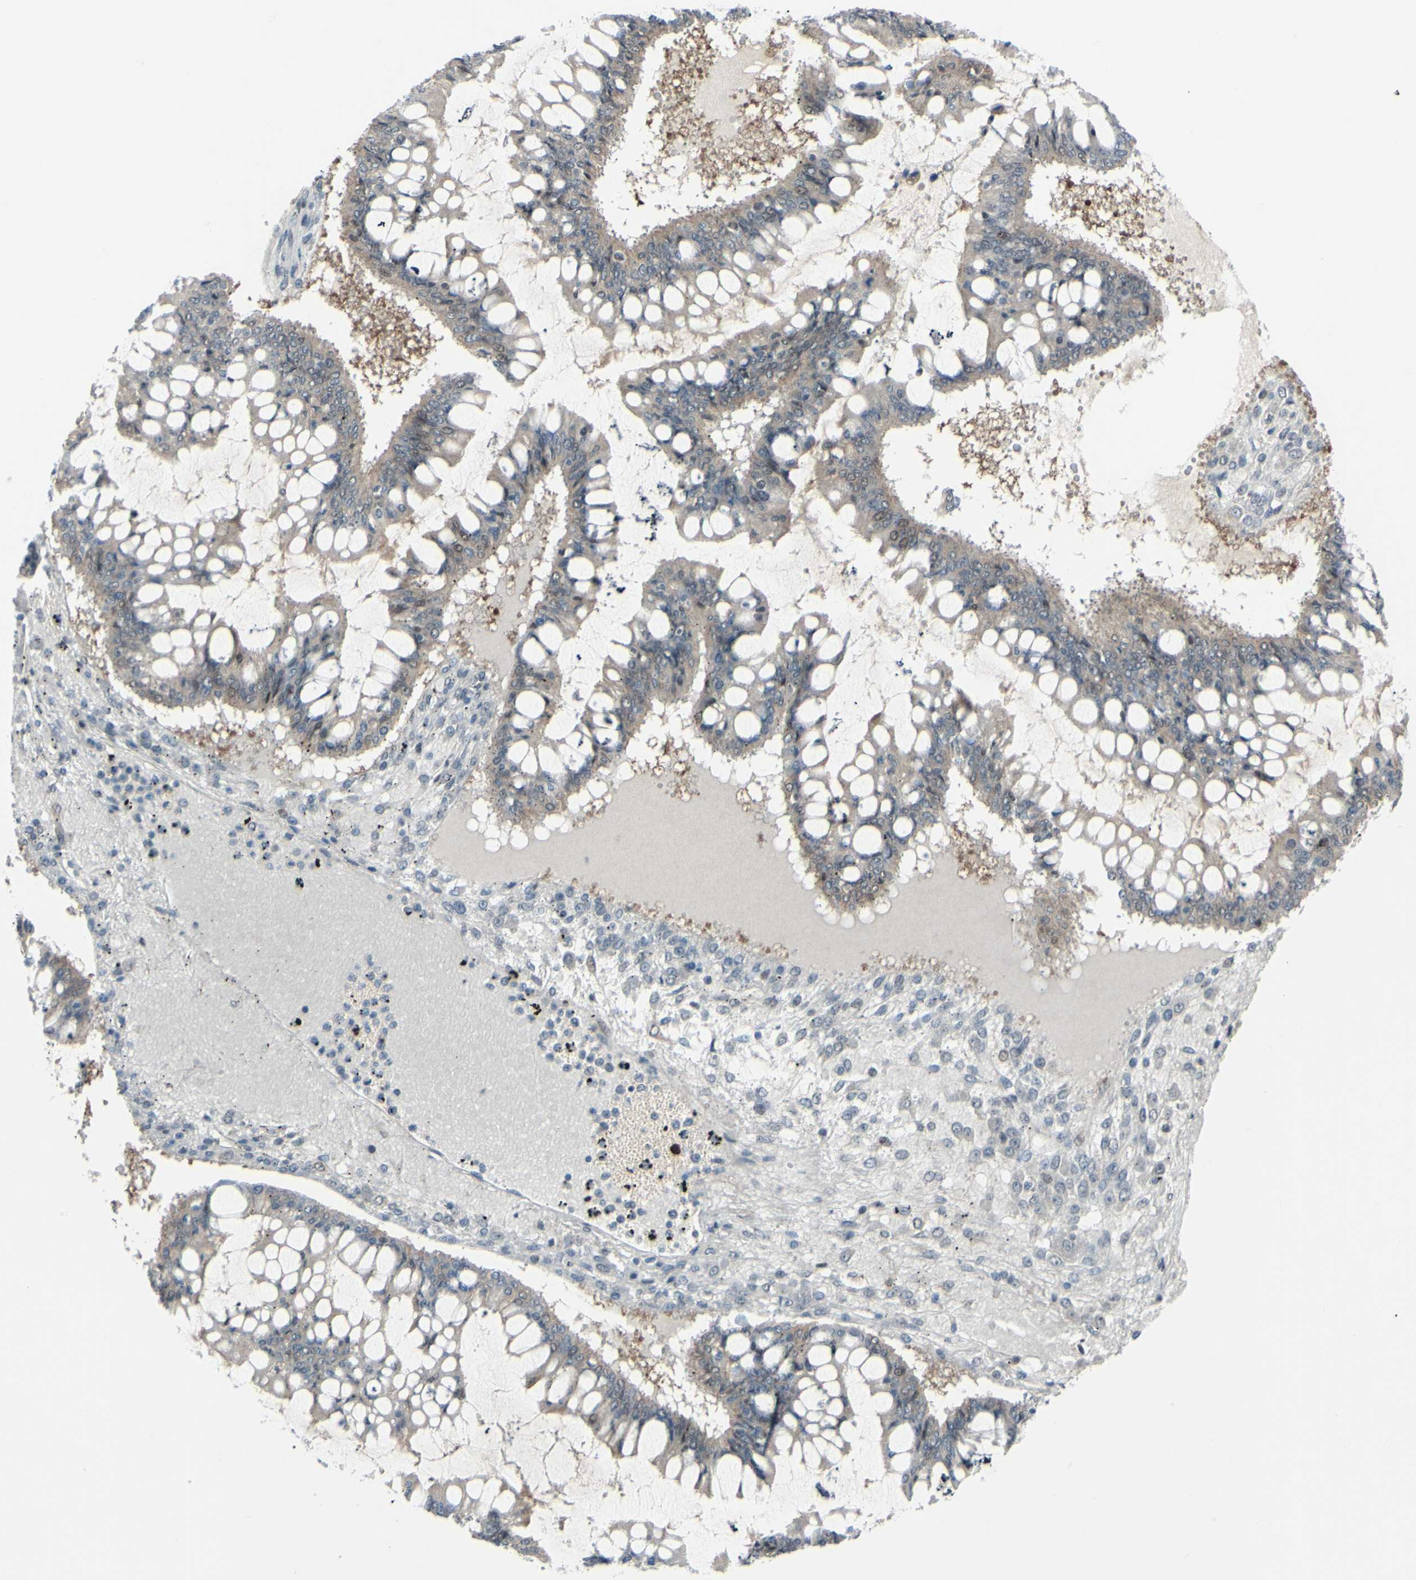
{"staining": {"intensity": "weak", "quantity": "<25%", "location": "cytoplasmic/membranous"}, "tissue": "ovarian cancer", "cell_type": "Tumor cells", "image_type": "cancer", "snomed": [{"axis": "morphology", "description": "Cystadenocarcinoma, mucinous, NOS"}, {"axis": "topography", "description": "Ovary"}], "caption": "Photomicrograph shows no significant protein expression in tumor cells of ovarian cancer (mucinous cystadenocarcinoma).", "gene": "ETNK1", "patient": {"sex": "female", "age": 73}}